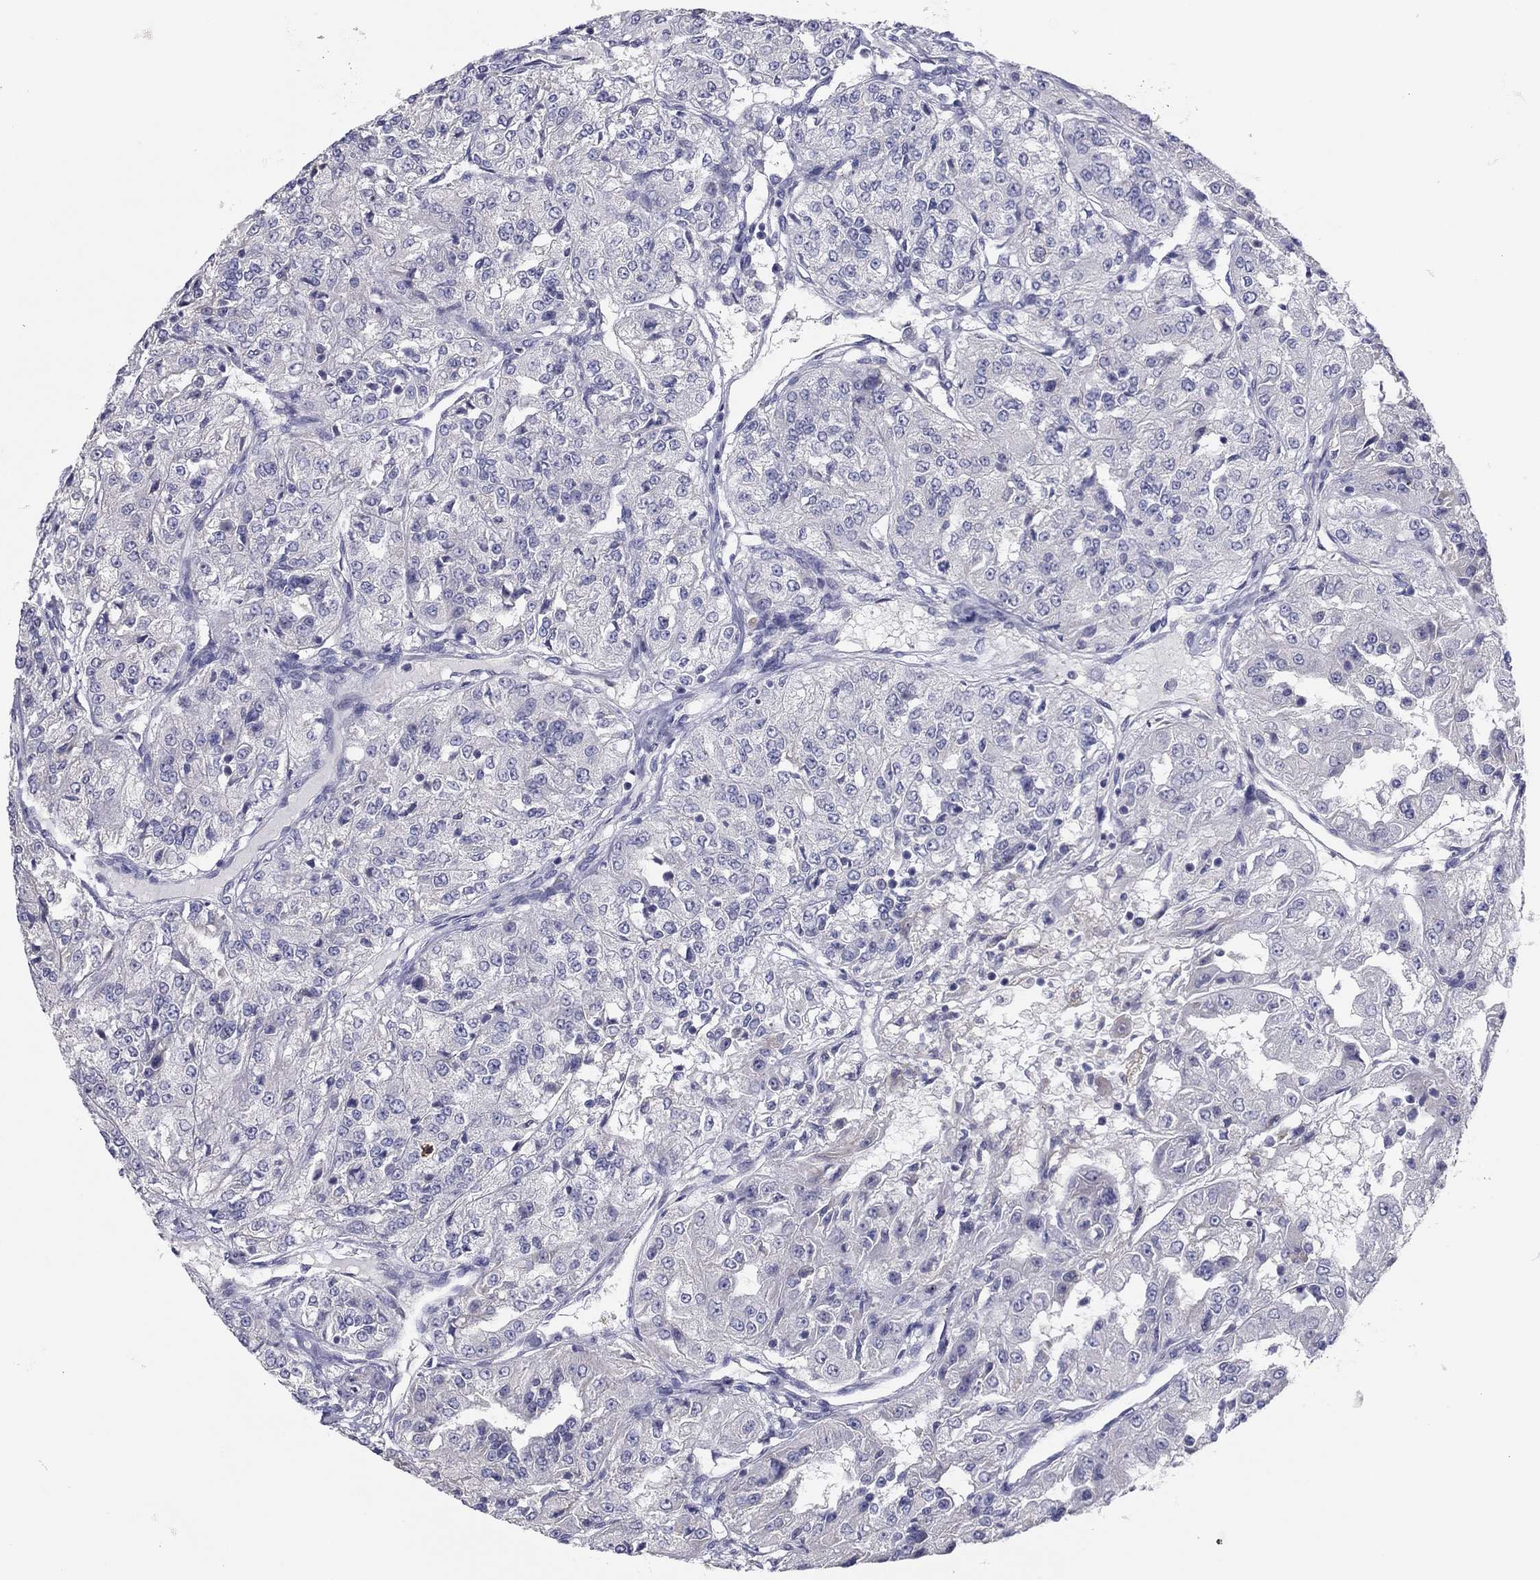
{"staining": {"intensity": "negative", "quantity": "none", "location": "none"}, "tissue": "renal cancer", "cell_type": "Tumor cells", "image_type": "cancer", "snomed": [{"axis": "morphology", "description": "Adenocarcinoma, NOS"}, {"axis": "topography", "description": "Kidney"}], "caption": "This is an IHC micrograph of human adenocarcinoma (renal). There is no positivity in tumor cells.", "gene": "GRK7", "patient": {"sex": "female", "age": 63}}